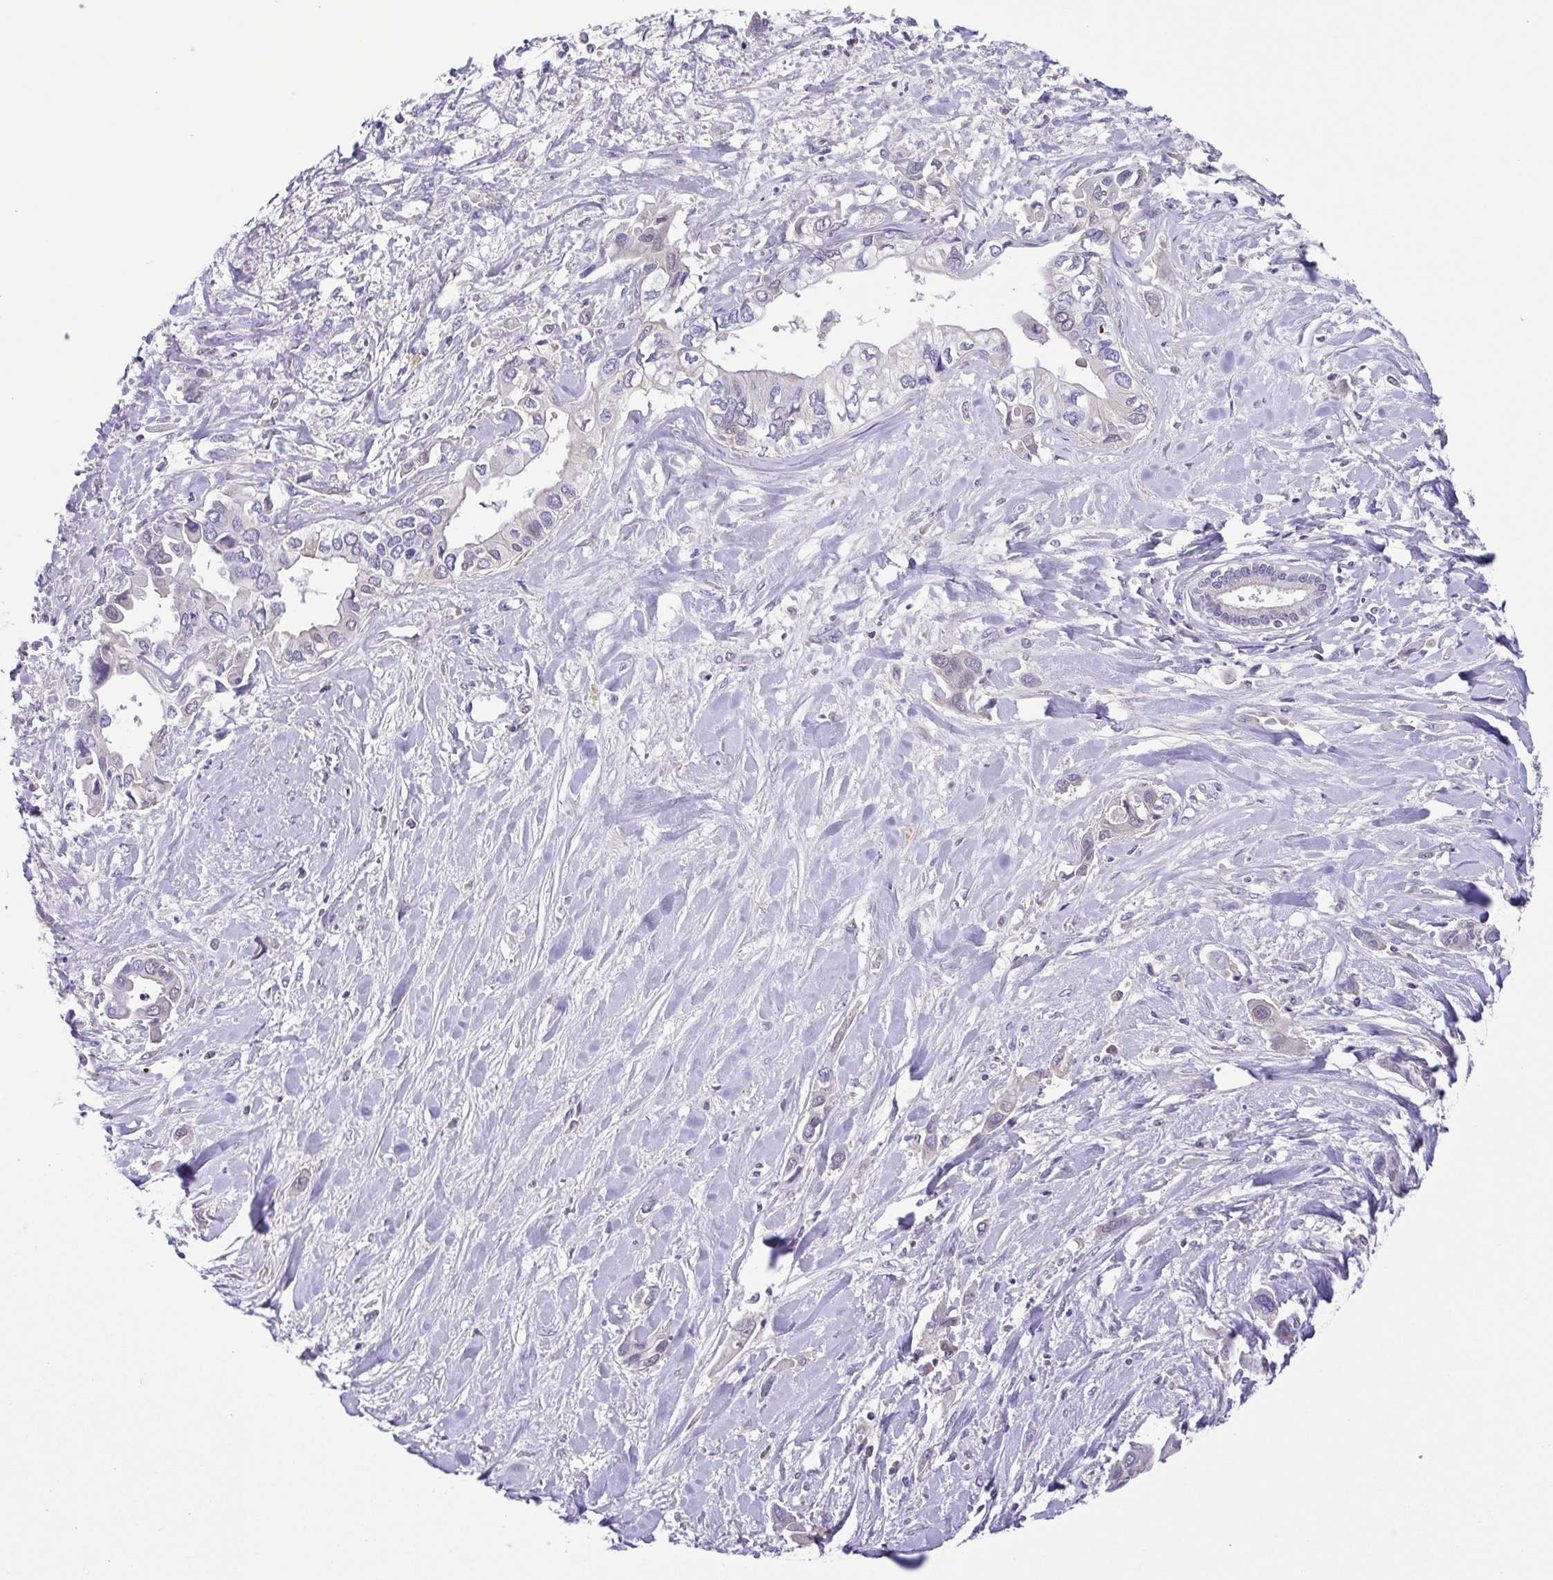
{"staining": {"intensity": "negative", "quantity": "none", "location": "none"}, "tissue": "liver cancer", "cell_type": "Tumor cells", "image_type": "cancer", "snomed": [{"axis": "morphology", "description": "Cholangiocarcinoma"}, {"axis": "topography", "description": "Liver"}], "caption": "Immunohistochemistry of human liver cancer reveals no staining in tumor cells.", "gene": "IGFL1", "patient": {"sex": "female", "age": 64}}